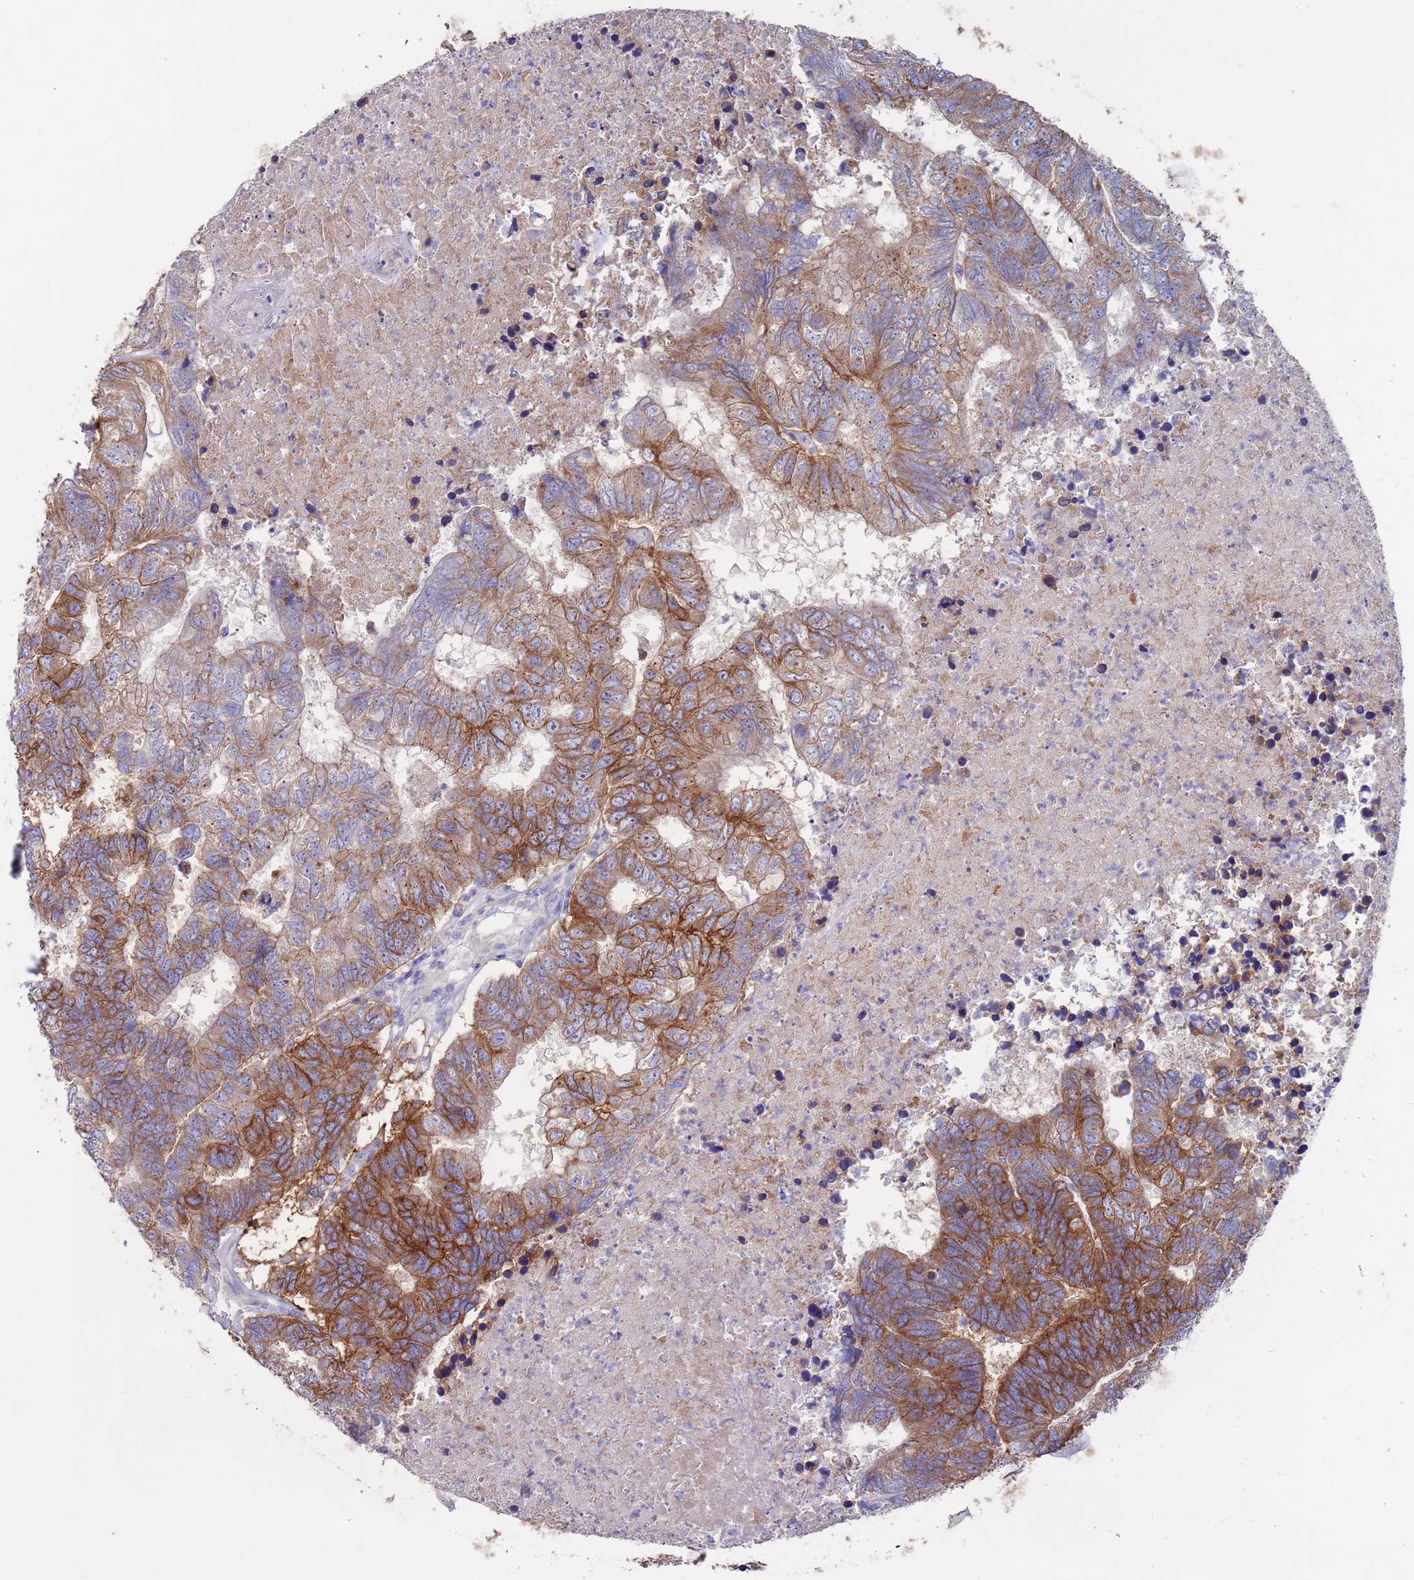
{"staining": {"intensity": "strong", "quantity": "25%-75%", "location": "cytoplasmic/membranous"}, "tissue": "colorectal cancer", "cell_type": "Tumor cells", "image_type": "cancer", "snomed": [{"axis": "morphology", "description": "Adenocarcinoma, NOS"}, {"axis": "topography", "description": "Colon"}], "caption": "Colorectal cancer (adenocarcinoma) stained with DAB (3,3'-diaminobenzidine) IHC exhibits high levels of strong cytoplasmic/membranous staining in about 25%-75% of tumor cells.", "gene": "KRTCAP3", "patient": {"sex": "female", "age": 48}}